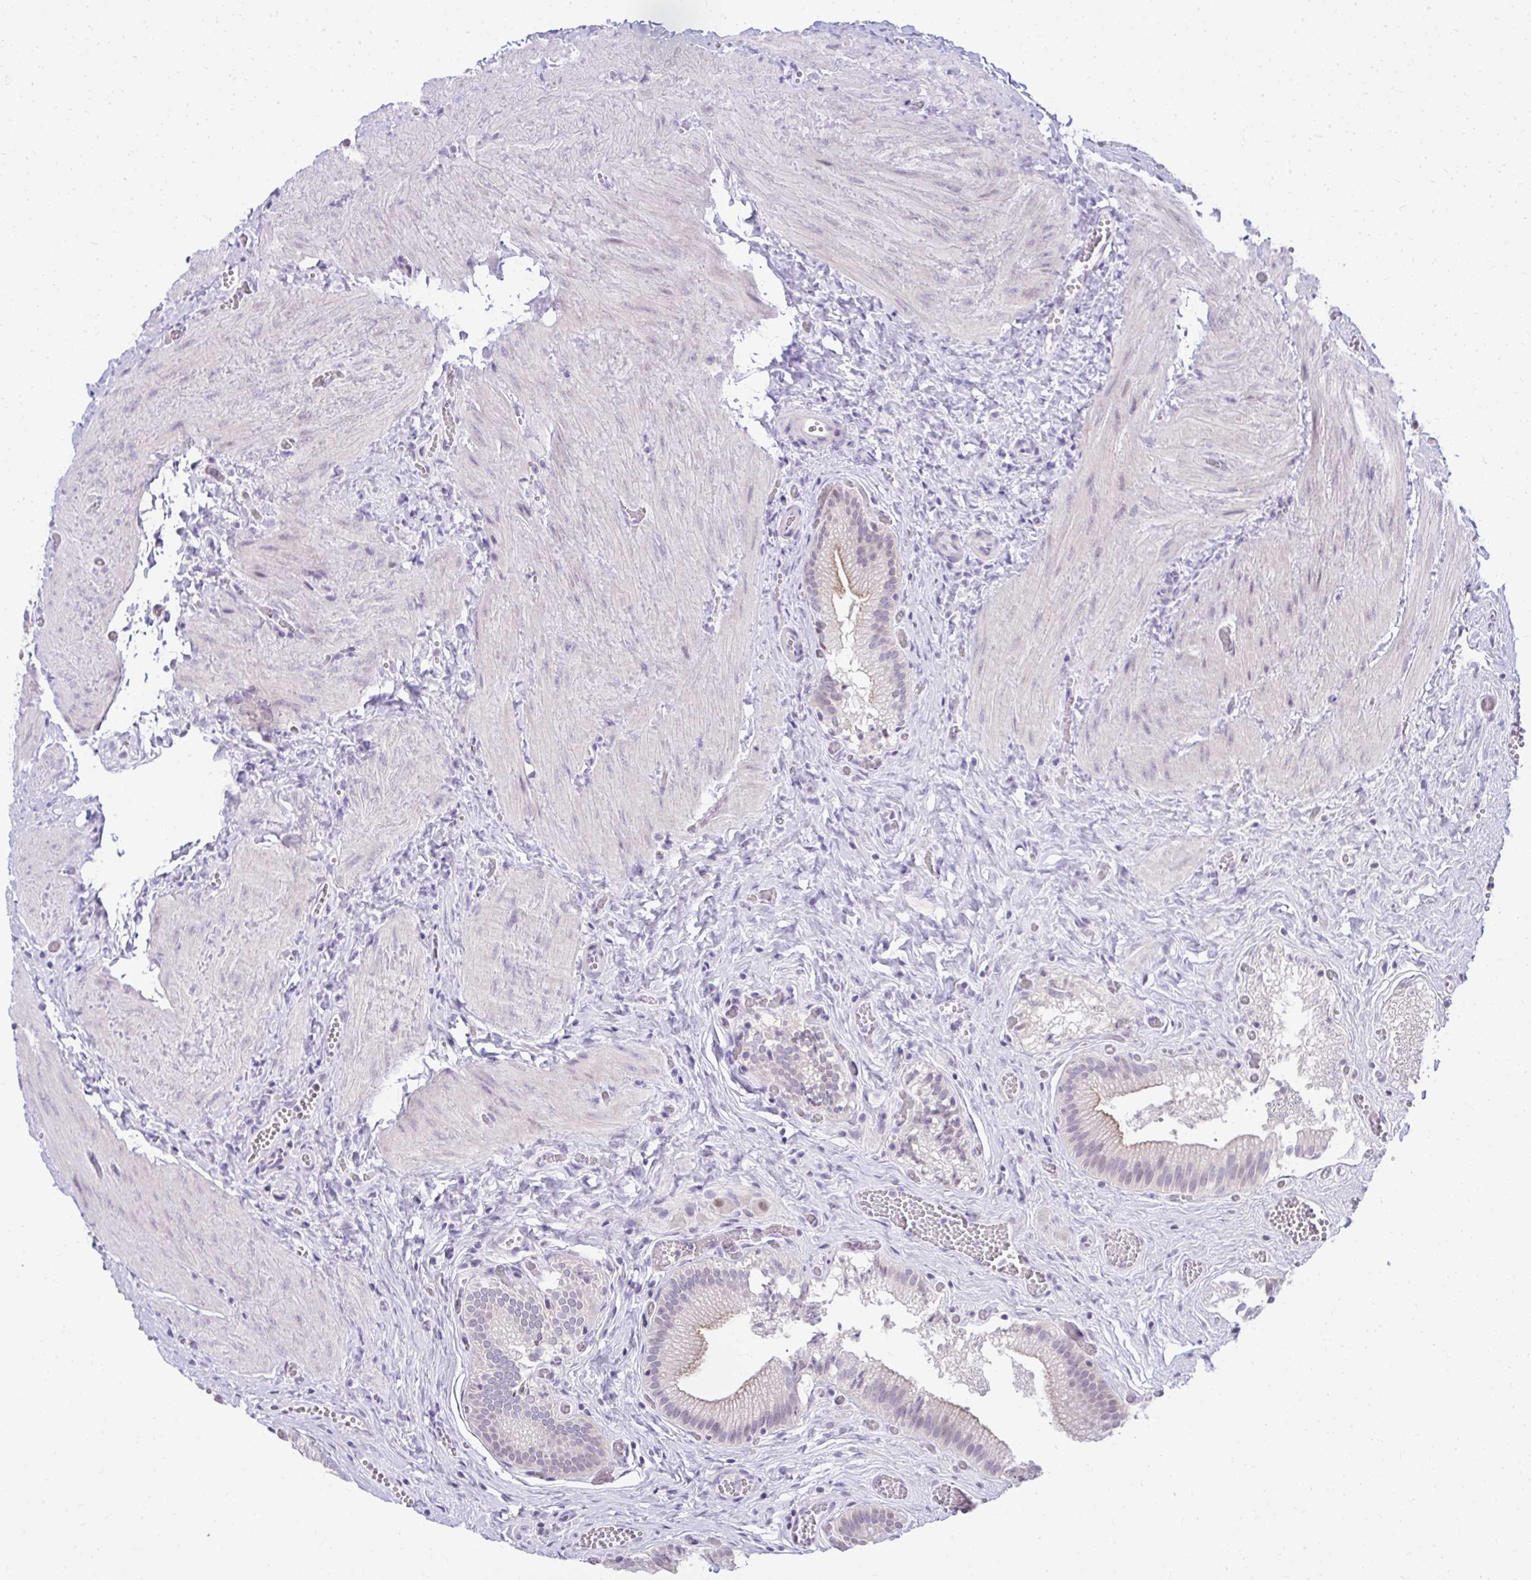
{"staining": {"intensity": "weak", "quantity": "<25%", "location": "cytoplasmic/membranous"}, "tissue": "gallbladder", "cell_type": "Glandular cells", "image_type": "normal", "snomed": [{"axis": "morphology", "description": "Normal tissue, NOS"}, {"axis": "topography", "description": "Gallbladder"}], "caption": "Immunohistochemistry (IHC) micrograph of benign gallbladder: human gallbladder stained with DAB exhibits no significant protein positivity in glandular cells. (Brightfield microscopy of DAB (3,3'-diaminobenzidine) immunohistochemistry (IHC) at high magnification).", "gene": "EID3", "patient": {"sex": "male", "age": 17}}